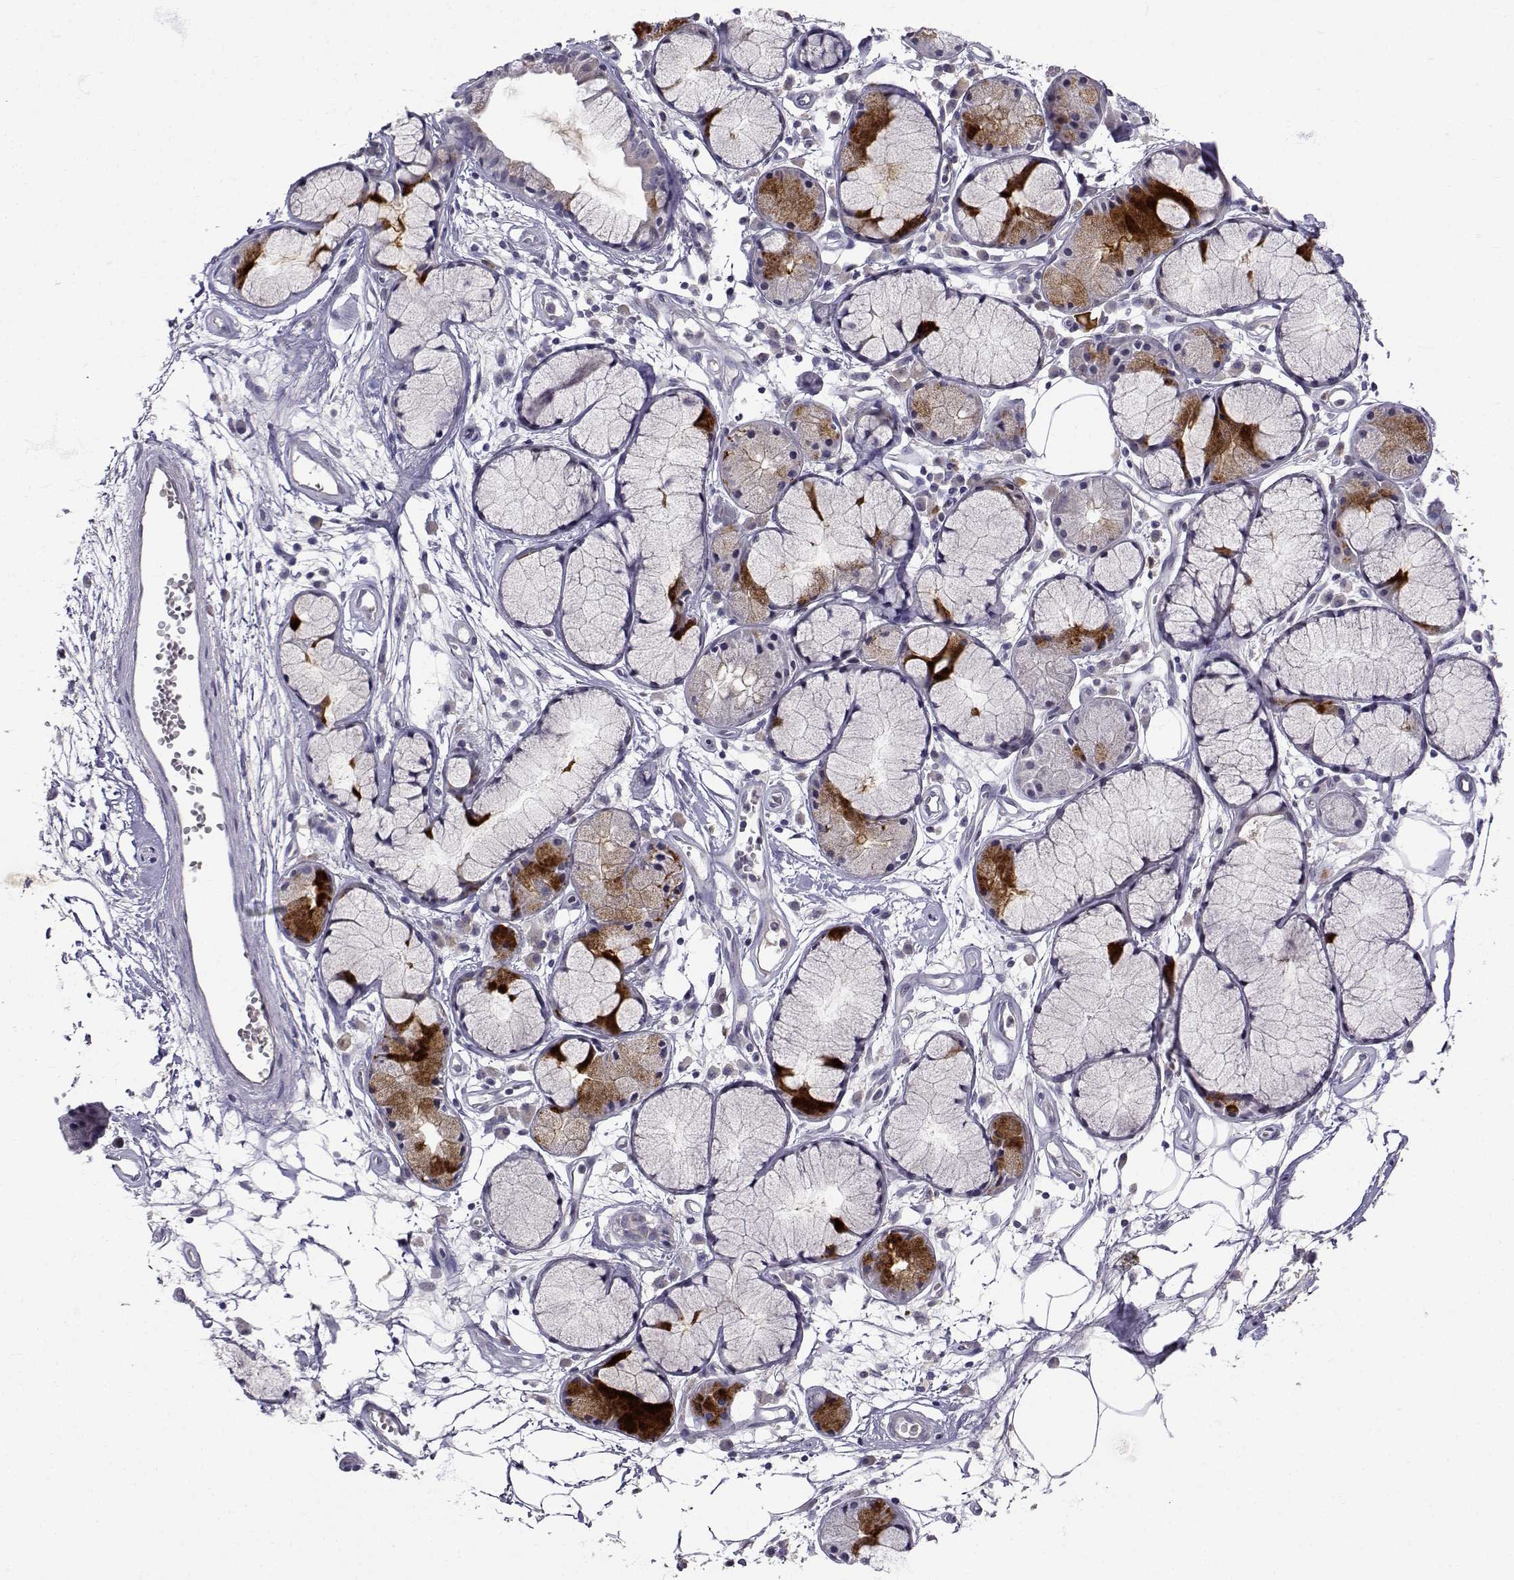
{"staining": {"intensity": "negative", "quantity": "none", "location": "none"}, "tissue": "adipose tissue", "cell_type": "Adipocytes", "image_type": "normal", "snomed": [{"axis": "morphology", "description": "Normal tissue, NOS"}, {"axis": "morphology", "description": "Squamous cell carcinoma, NOS"}, {"axis": "topography", "description": "Cartilage tissue"}, {"axis": "topography", "description": "Lung"}], "caption": "Immunohistochemistry (IHC) image of normal adipose tissue stained for a protein (brown), which displays no staining in adipocytes.", "gene": "SLC6A3", "patient": {"sex": "male", "age": 66}}